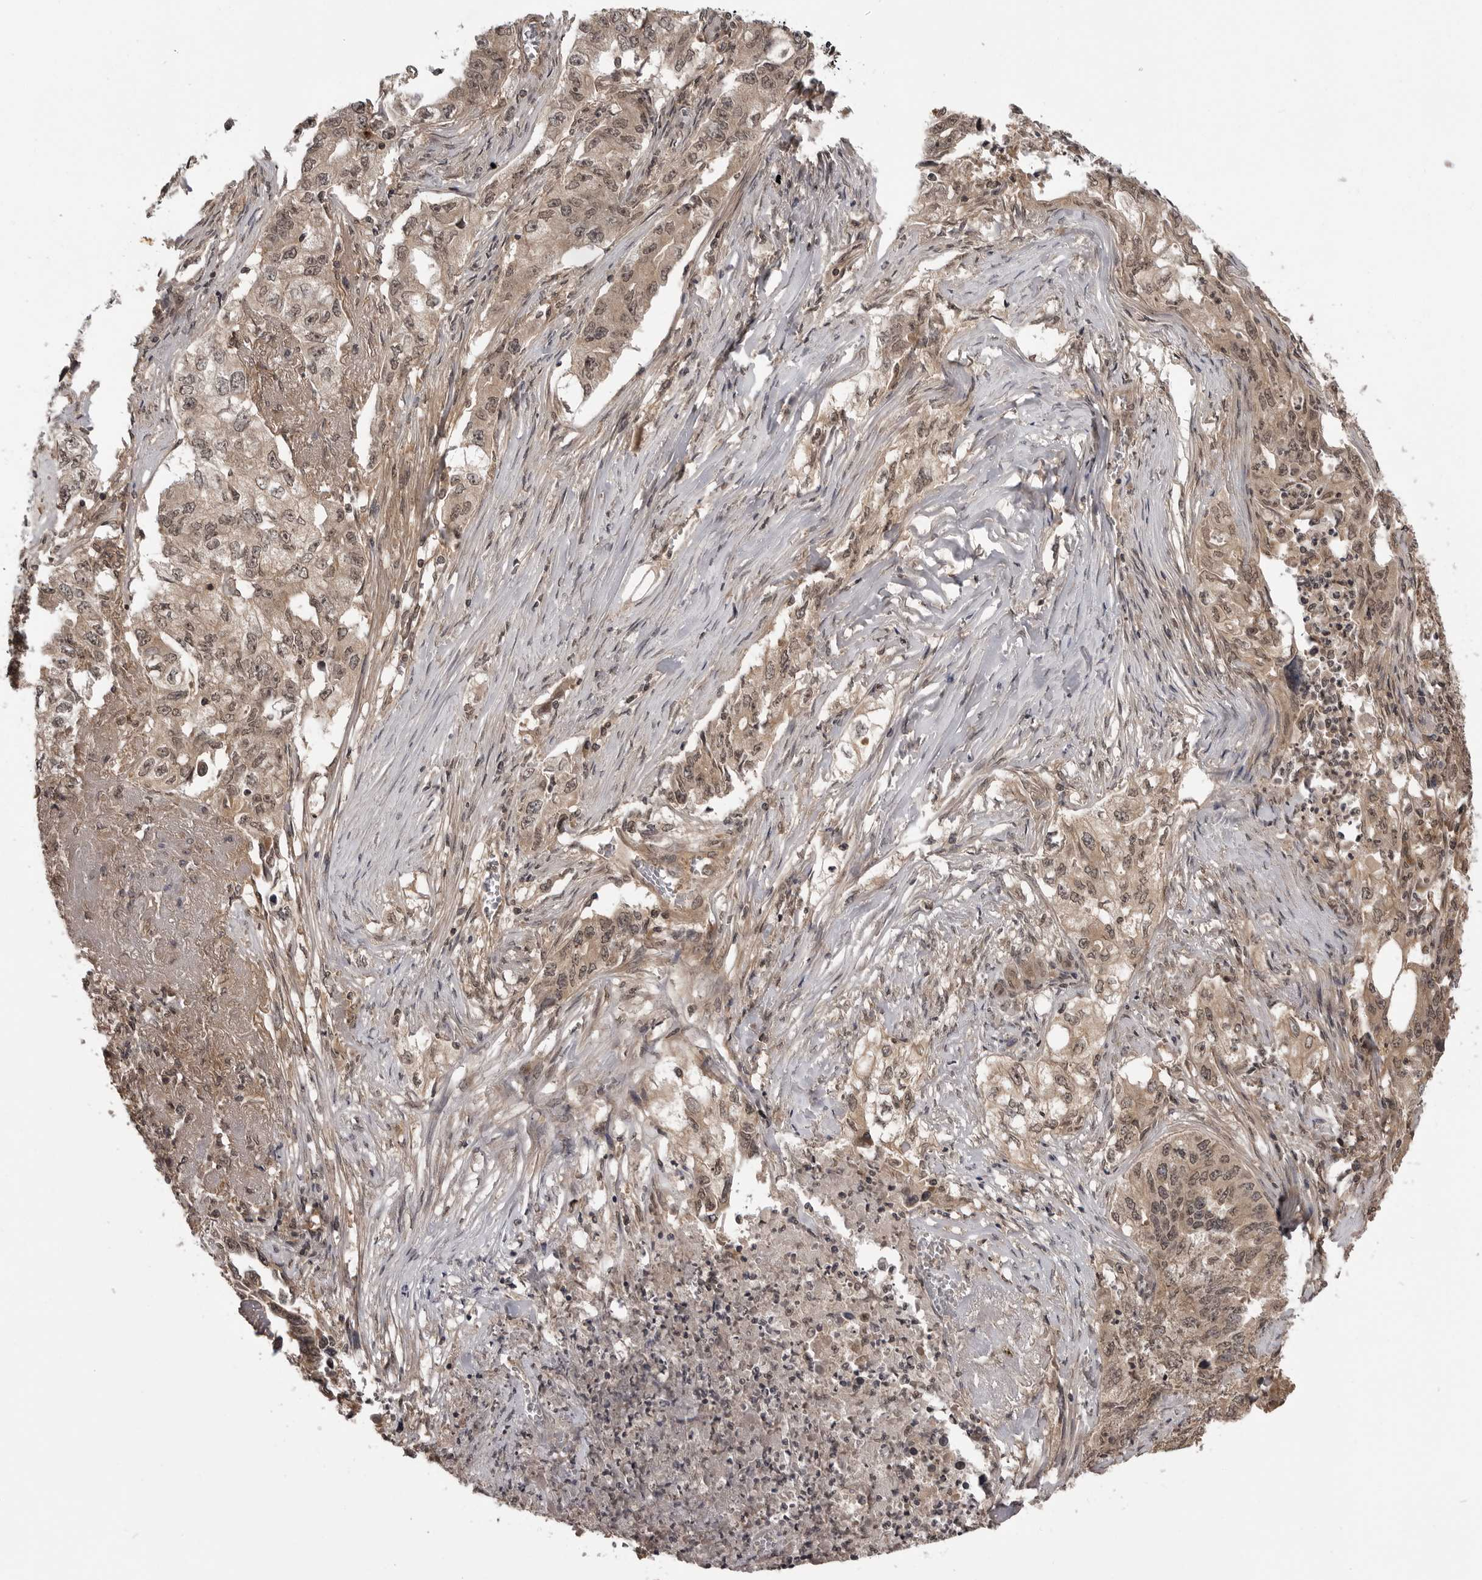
{"staining": {"intensity": "moderate", "quantity": ">75%", "location": "cytoplasmic/membranous,nuclear"}, "tissue": "lung cancer", "cell_type": "Tumor cells", "image_type": "cancer", "snomed": [{"axis": "morphology", "description": "Adenocarcinoma, NOS"}, {"axis": "topography", "description": "Lung"}], "caption": "Protein analysis of lung cancer tissue shows moderate cytoplasmic/membranous and nuclear positivity in approximately >75% of tumor cells.", "gene": "IL24", "patient": {"sex": "female", "age": 51}}